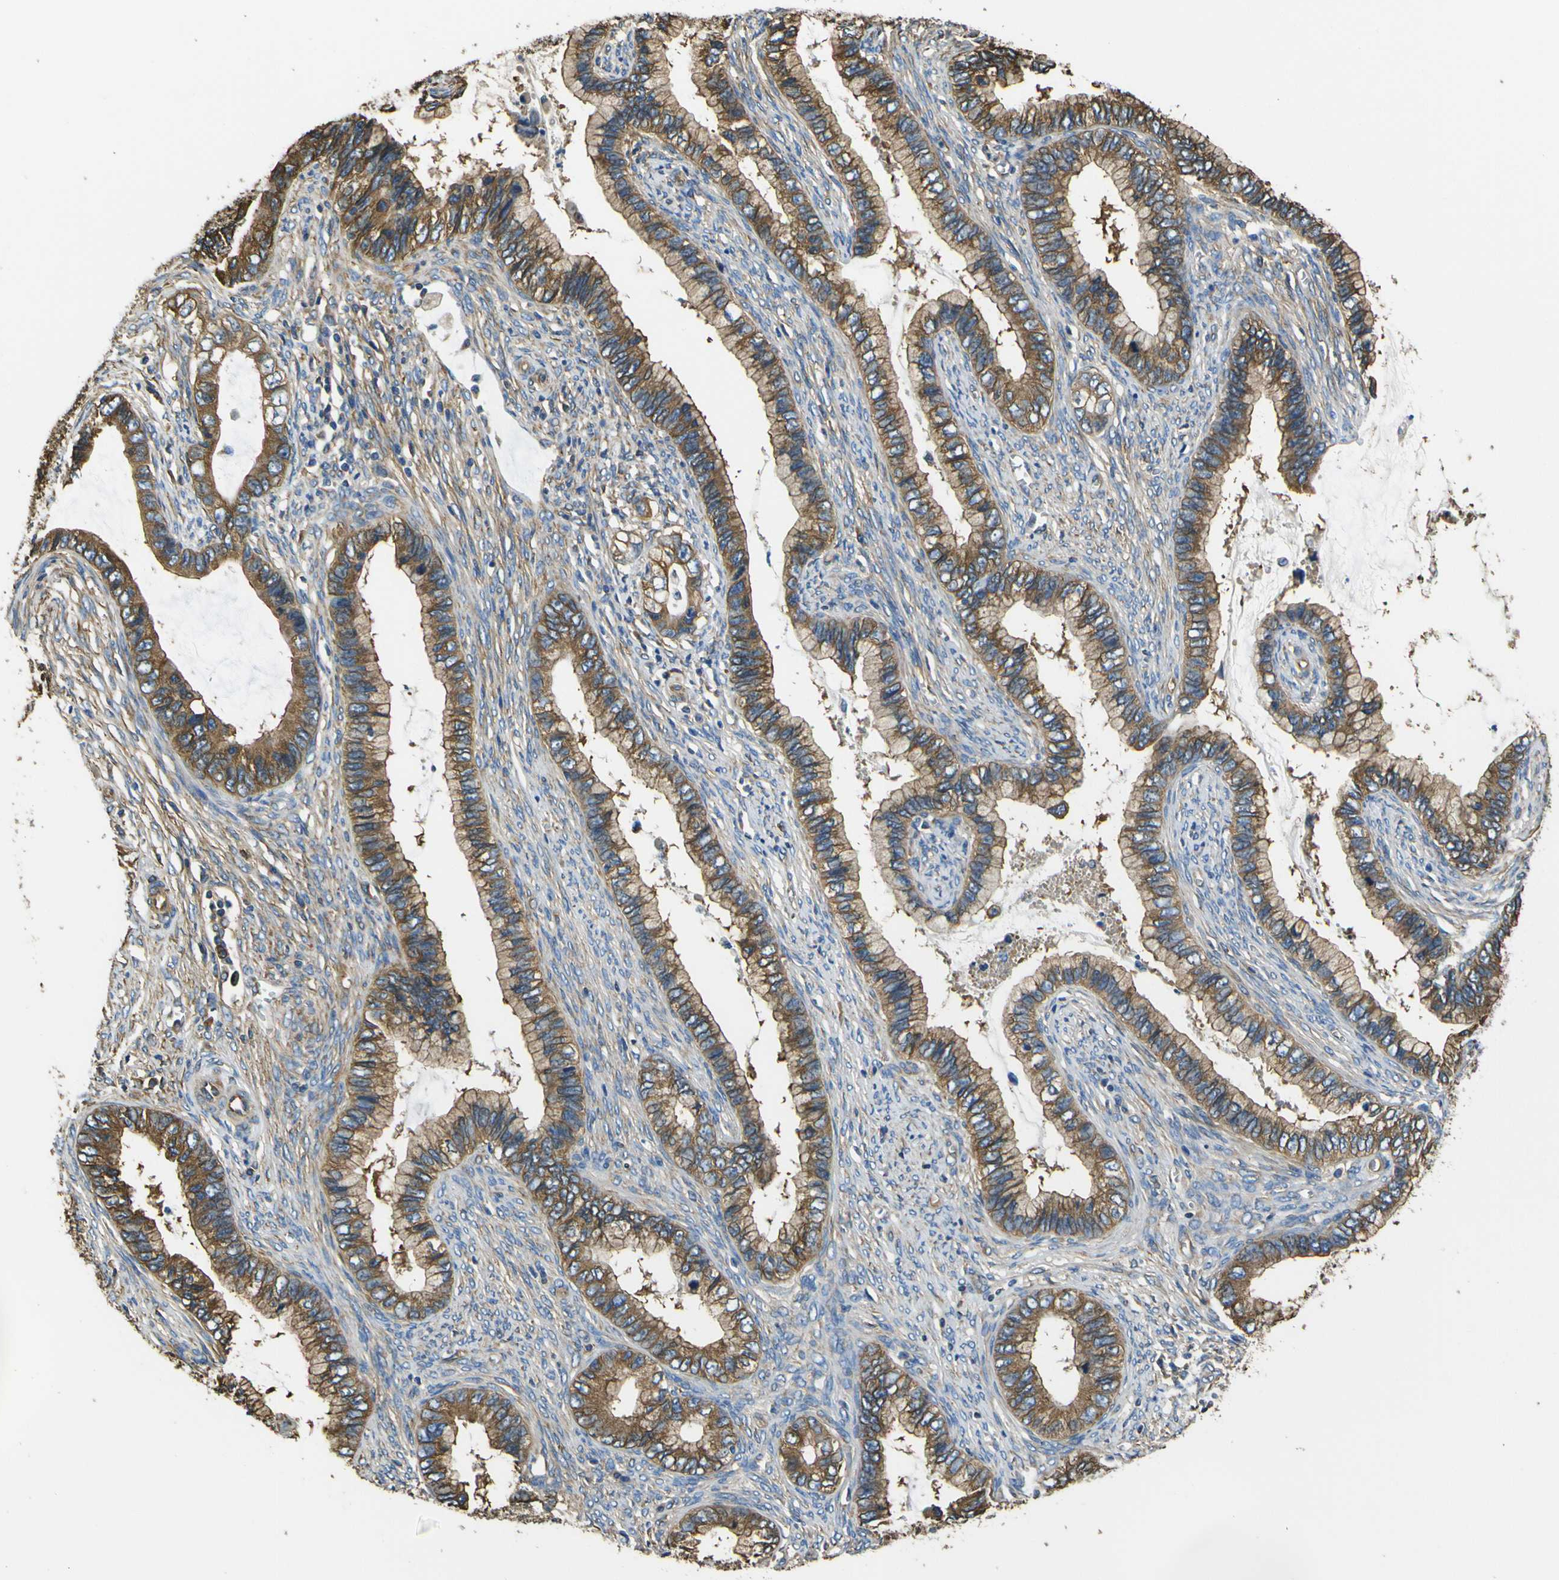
{"staining": {"intensity": "moderate", "quantity": ">75%", "location": "cytoplasmic/membranous"}, "tissue": "cervical cancer", "cell_type": "Tumor cells", "image_type": "cancer", "snomed": [{"axis": "morphology", "description": "Adenocarcinoma, NOS"}, {"axis": "topography", "description": "Cervix"}], "caption": "Cervical cancer tissue reveals moderate cytoplasmic/membranous staining in approximately >75% of tumor cells", "gene": "TUBB", "patient": {"sex": "female", "age": 44}}